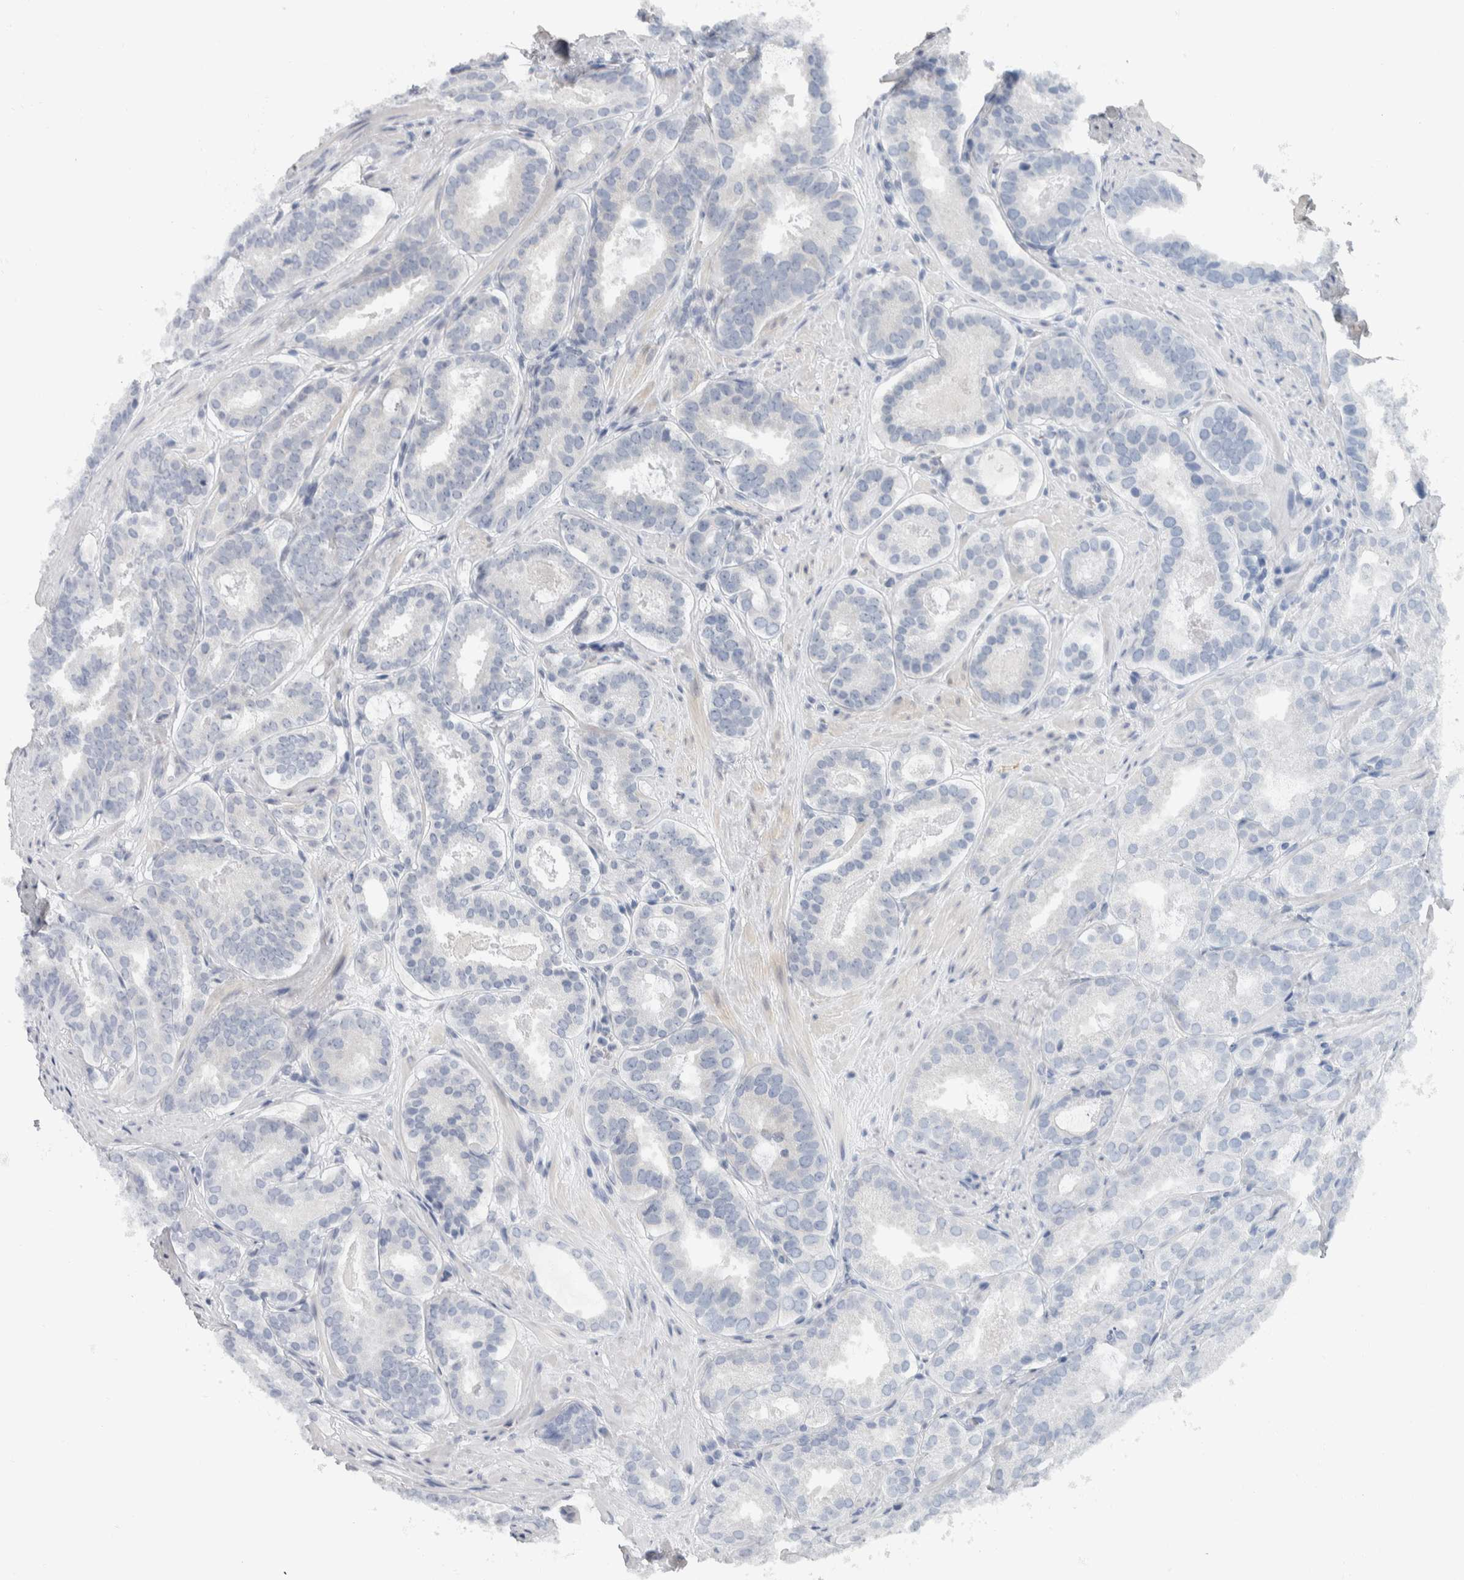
{"staining": {"intensity": "negative", "quantity": "none", "location": "none"}, "tissue": "prostate cancer", "cell_type": "Tumor cells", "image_type": "cancer", "snomed": [{"axis": "morphology", "description": "Adenocarcinoma, Low grade"}, {"axis": "topography", "description": "Prostate"}], "caption": "Prostate cancer (low-grade adenocarcinoma) was stained to show a protein in brown. There is no significant positivity in tumor cells.", "gene": "NEFM", "patient": {"sex": "male", "age": 69}}